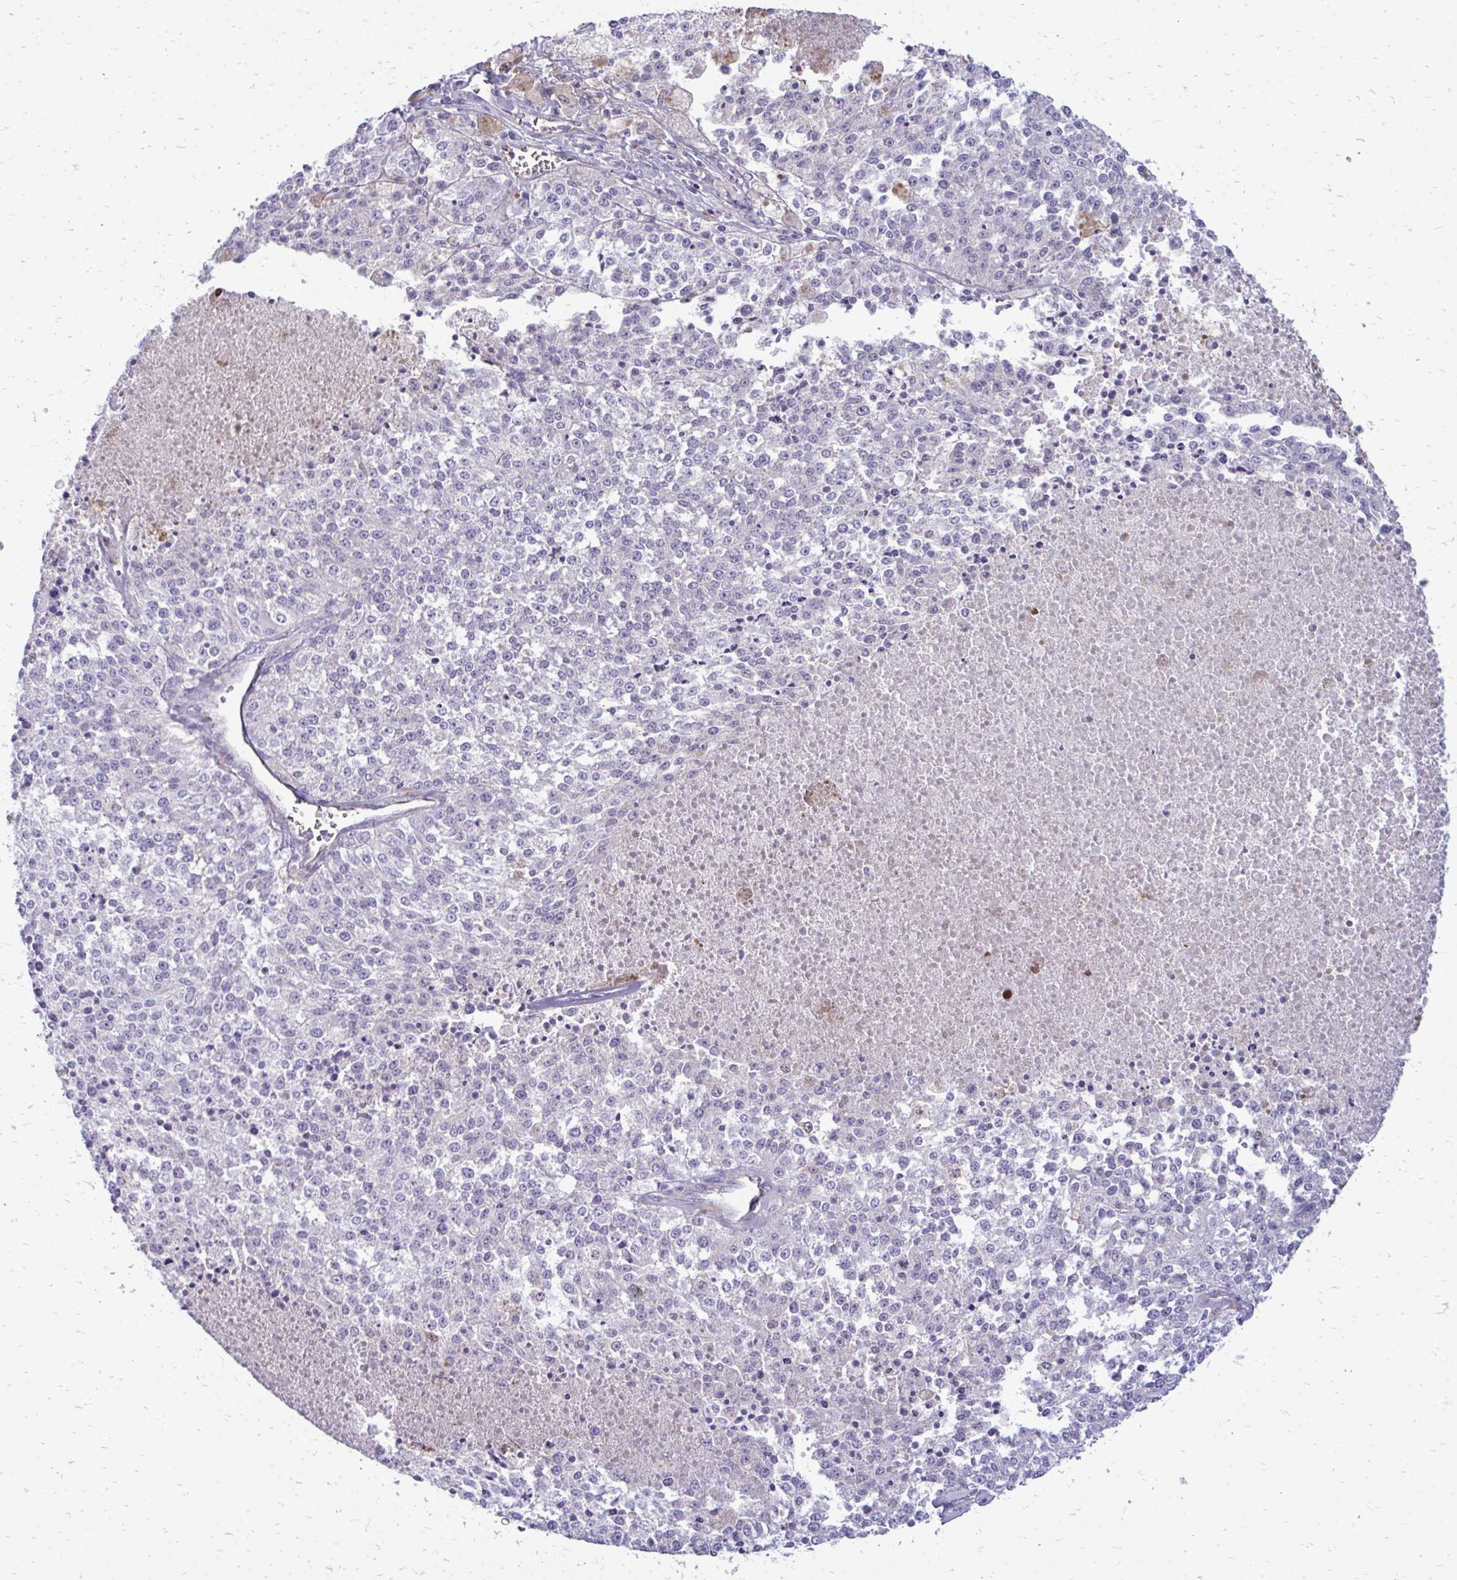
{"staining": {"intensity": "negative", "quantity": "none", "location": "none"}, "tissue": "melanoma", "cell_type": "Tumor cells", "image_type": "cancer", "snomed": [{"axis": "morphology", "description": "Malignant melanoma, NOS"}, {"axis": "topography", "description": "Skin"}], "caption": "Immunohistochemistry of human malignant melanoma displays no expression in tumor cells.", "gene": "FABP3", "patient": {"sex": "female", "age": 64}}